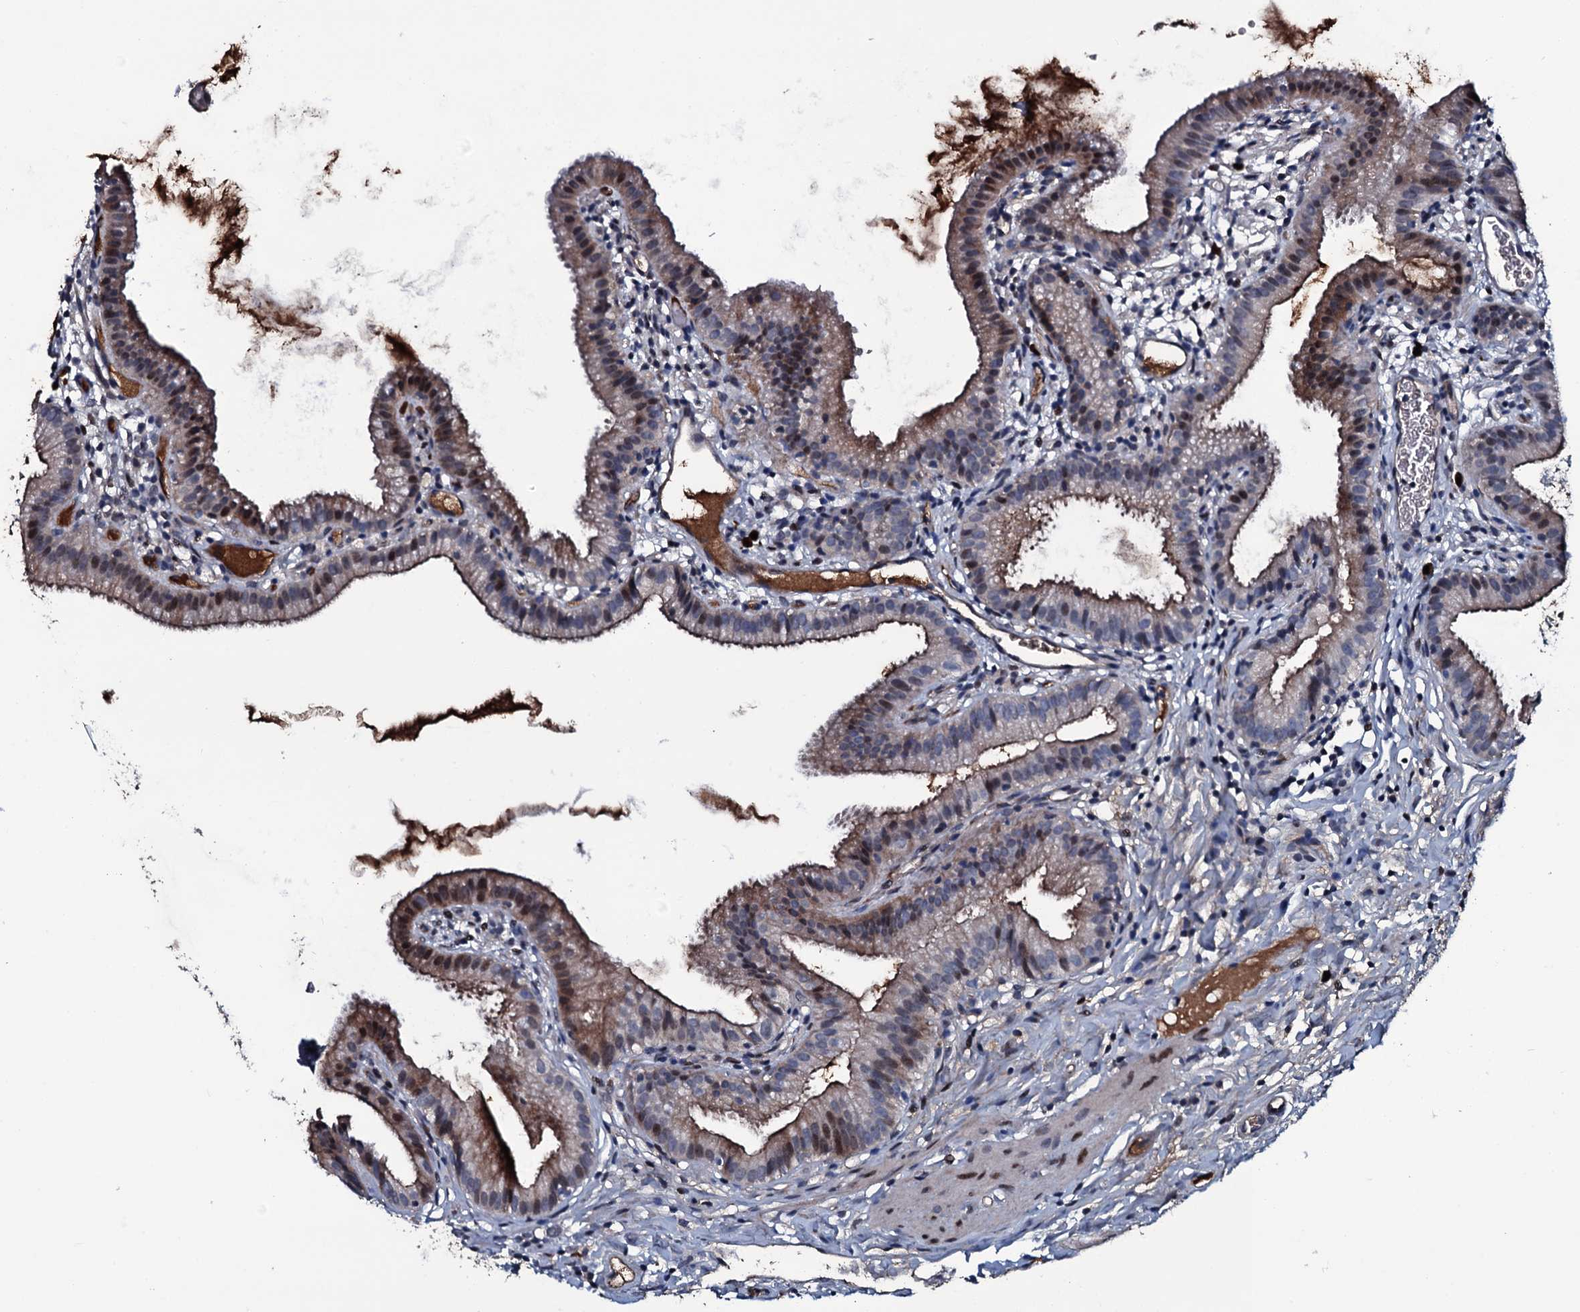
{"staining": {"intensity": "moderate", "quantity": ">75%", "location": "cytoplasmic/membranous,nuclear"}, "tissue": "gallbladder", "cell_type": "Glandular cells", "image_type": "normal", "snomed": [{"axis": "morphology", "description": "Normal tissue, NOS"}, {"axis": "topography", "description": "Gallbladder"}], "caption": "Benign gallbladder reveals moderate cytoplasmic/membranous,nuclear expression in approximately >75% of glandular cells, visualized by immunohistochemistry.", "gene": "LYG2", "patient": {"sex": "female", "age": 46}}